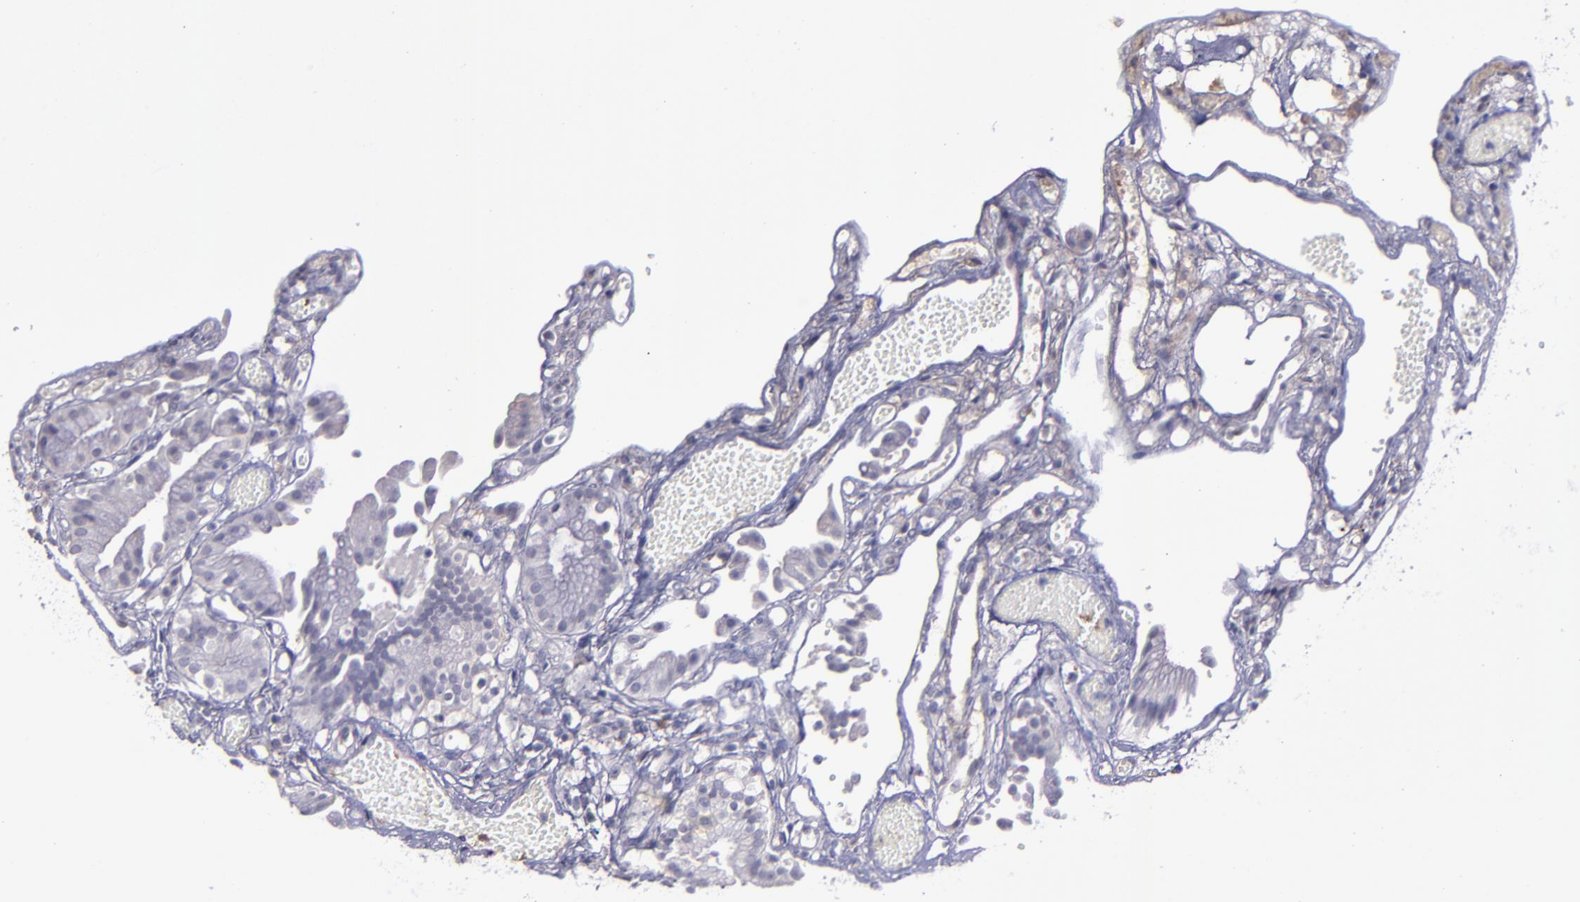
{"staining": {"intensity": "weak", "quantity": "<25%", "location": "cytoplasmic/membranous"}, "tissue": "gallbladder", "cell_type": "Glandular cells", "image_type": "normal", "snomed": [{"axis": "morphology", "description": "Normal tissue, NOS"}, {"axis": "topography", "description": "Gallbladder"}], "caption": "Benign gallbladder was stained to show a protein in brown. There is no significant expression in glandular cells. Brightfield microscopy of immunohistochemistry stained with DAB (3,3'-diaminobenzidine) (brown) and hematoxylin (blue), captured at high magnification.", "gene": "MASP1", "patient": {"sex": "male", "age": 65}}